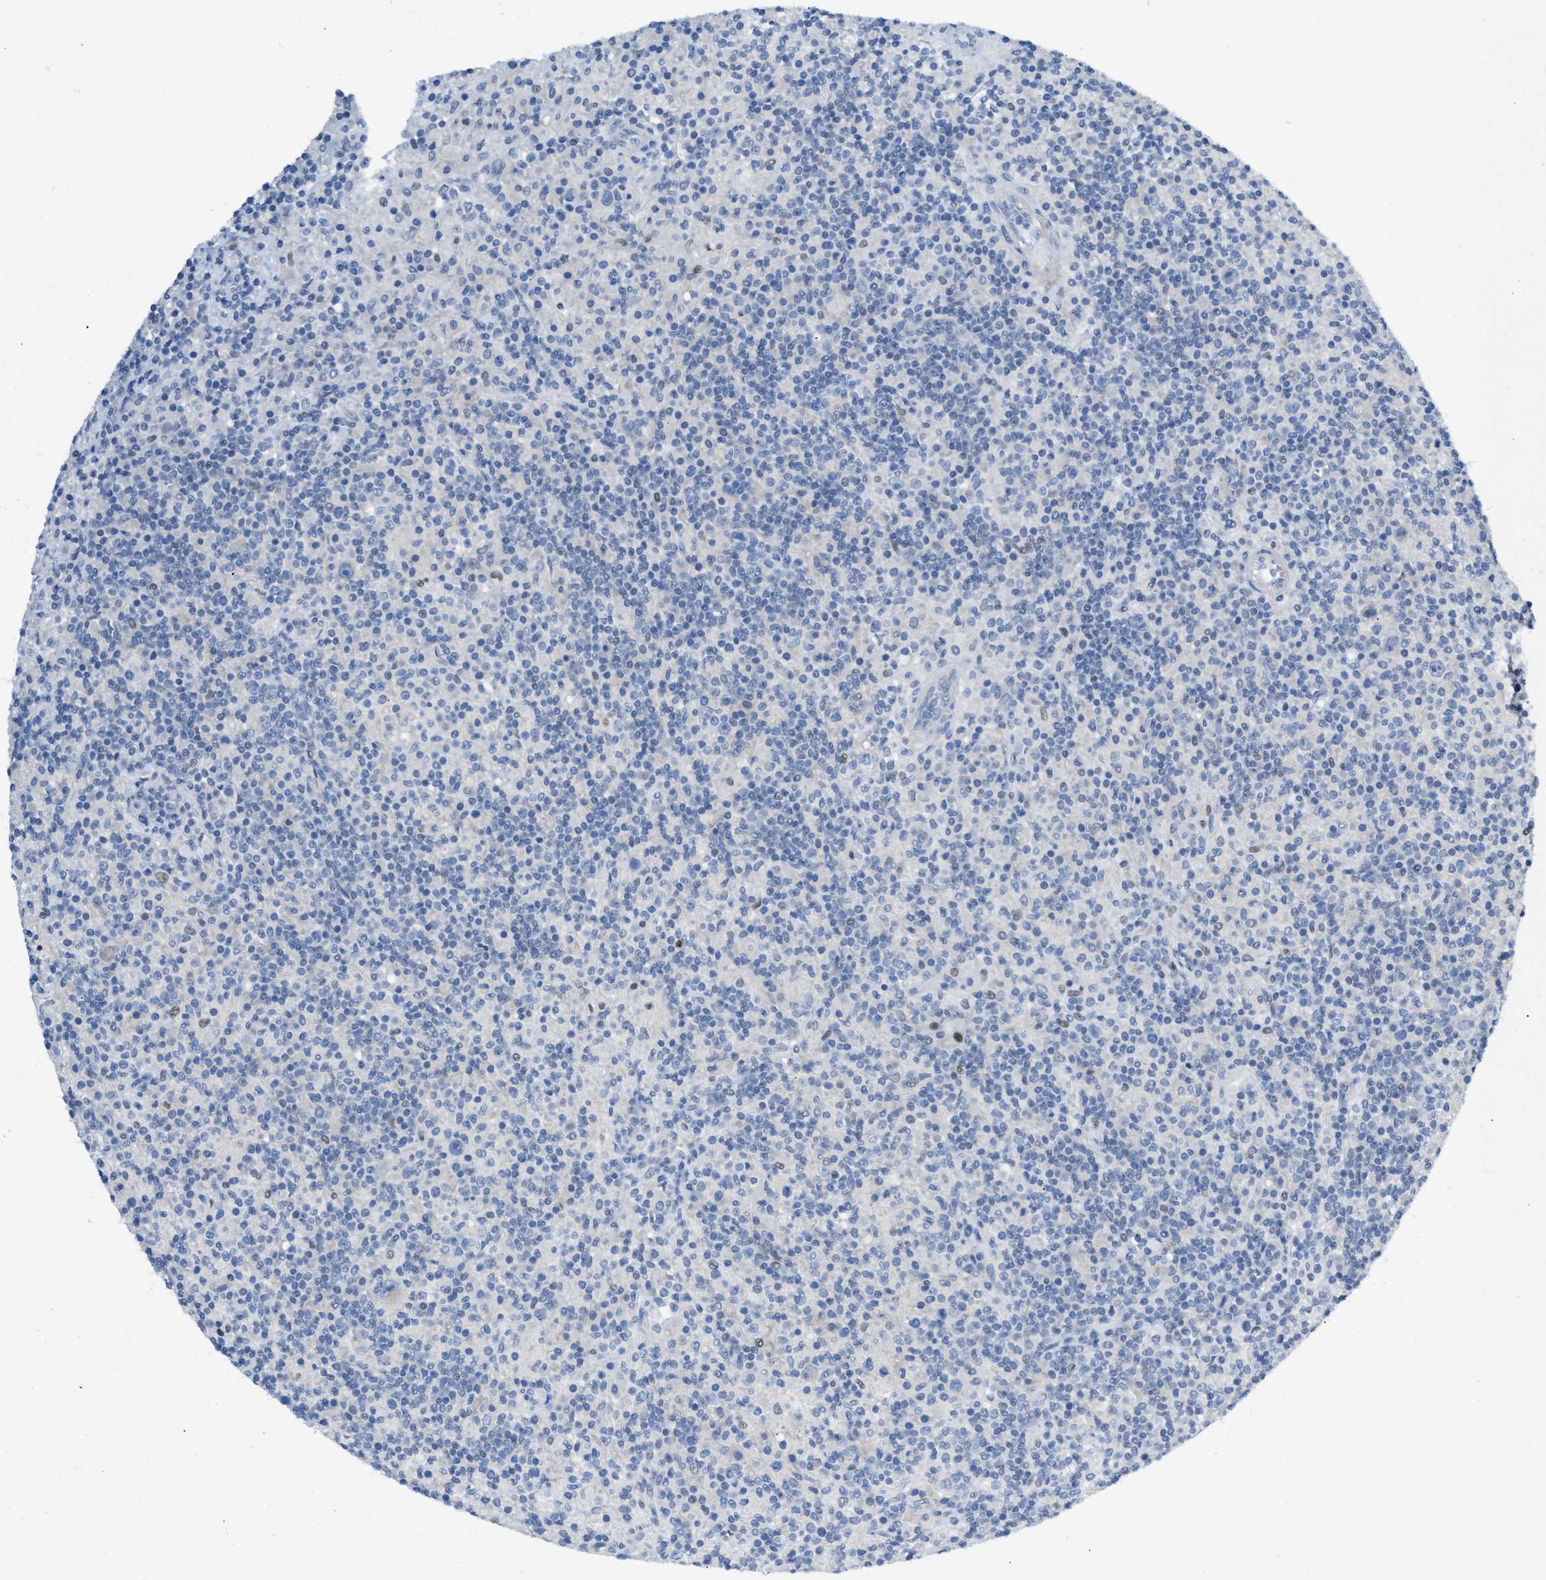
{"staining": {"intensity": "negative", "quantity": "none", "location": "none"}, "tissue": "lymphoma", "cell_type": "Tumor cells", "image_type": "cancer", "snomed": [{"axis": "morphology", "description": "Hodgkin's disease, NOS"}, {"axis": "topography", "description": "Lymph node"}], "caption": "IHC of Hodgkin's disease shows no positivity in tumor cells. Nuclei are stained in blue.", "gene": "PPM1D", "patient": {"sex": "male", "age": 70}}